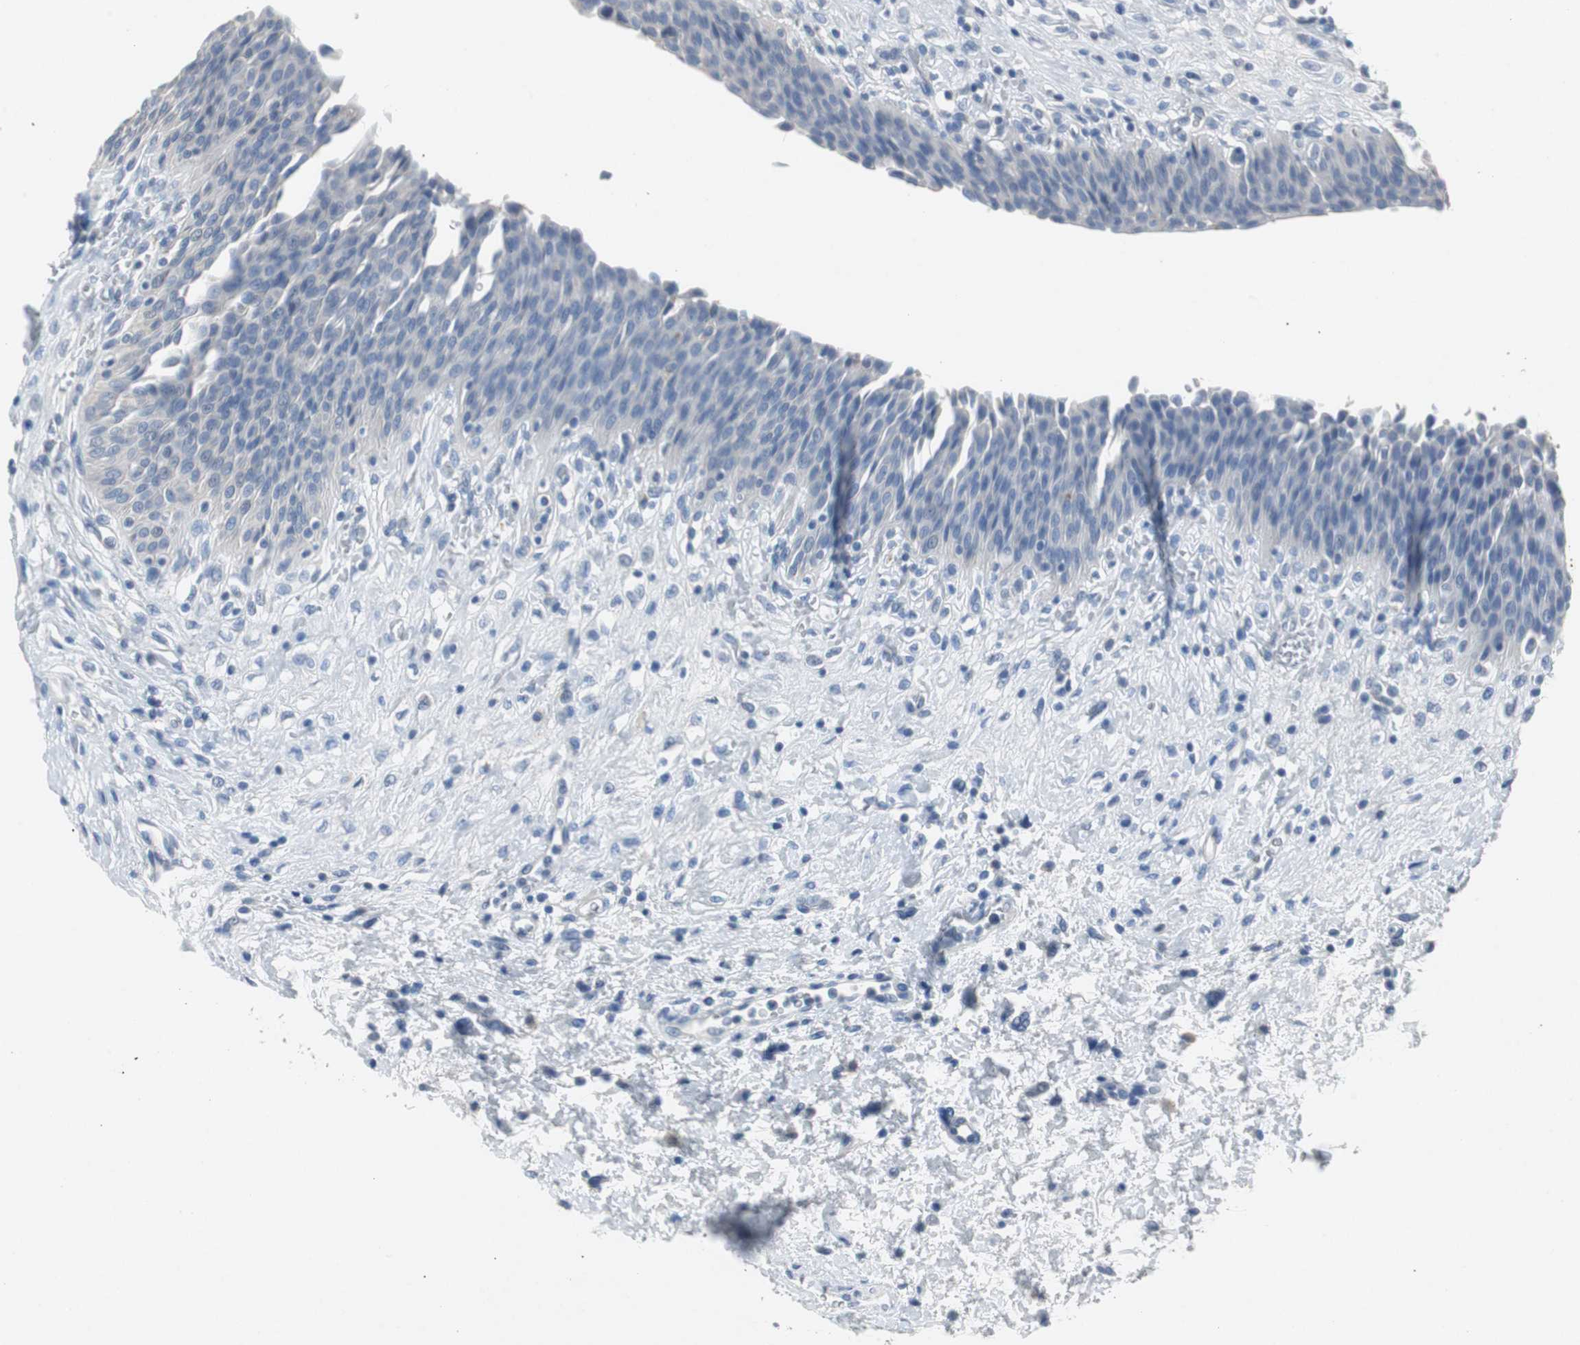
{"staining": {"intensity": "negative", "quantity": "none", "location": "none"}, "tissue": "urinary bladder", "cell_type": "Urothelial cells", "image_type": "normal", "snomed": [{"axis": "morphology", "description": "Normal tissue, NOS"}, {"axis": "morphology", "description": "Dysplasia, NOS"}, {"axis": "topography", "description": "Urinary bladder"}], "caption": "Urinary bladder stained for a protein using immunohistochemistry displays no staining urothelial cells.", "gene": "LRP2", "patient": {"sex": "male", "age": 35}}